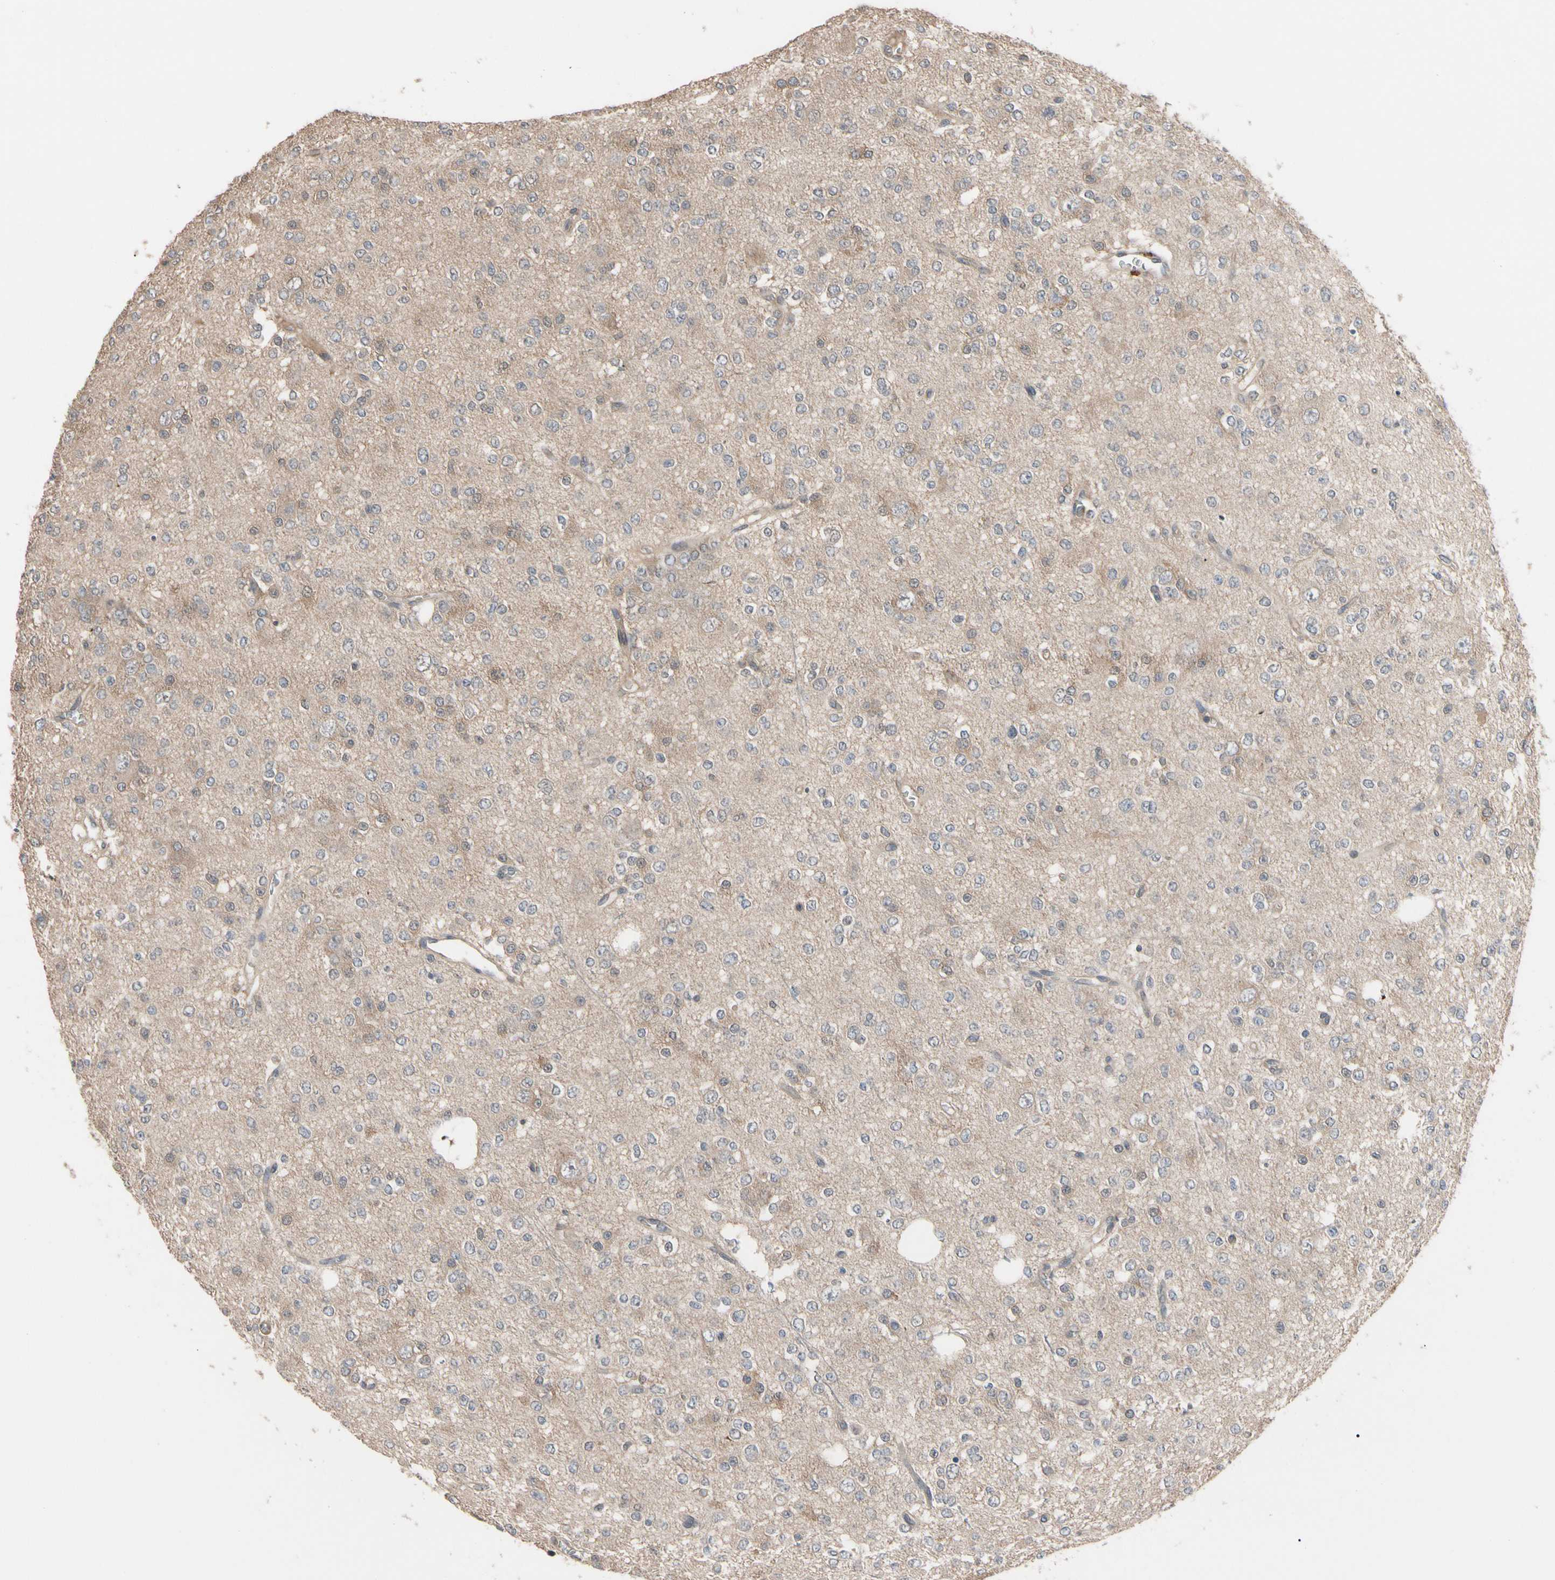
{"staining": {"intensity": "weak", "quantity": "25%-75%", "location": "cytoplasmic/membranous"}, "tissue": "glioma", "cell_type": "Tumor cells", "image_type": "cancer", "snomed": [{"axis": "morphology", "description": "Glioma, malignant, Low grade"}, {"axis": "topography", "description": "Brain"}], "caption": "This micrograph shows immunohistochemistry (IHC) staining of human glioma, with low weak cytoplasmic/membranous staining in approximately 25%-75% of tumor cells.", "gene": "DPP8", "patient": {"sex": "male", "age": 38}}